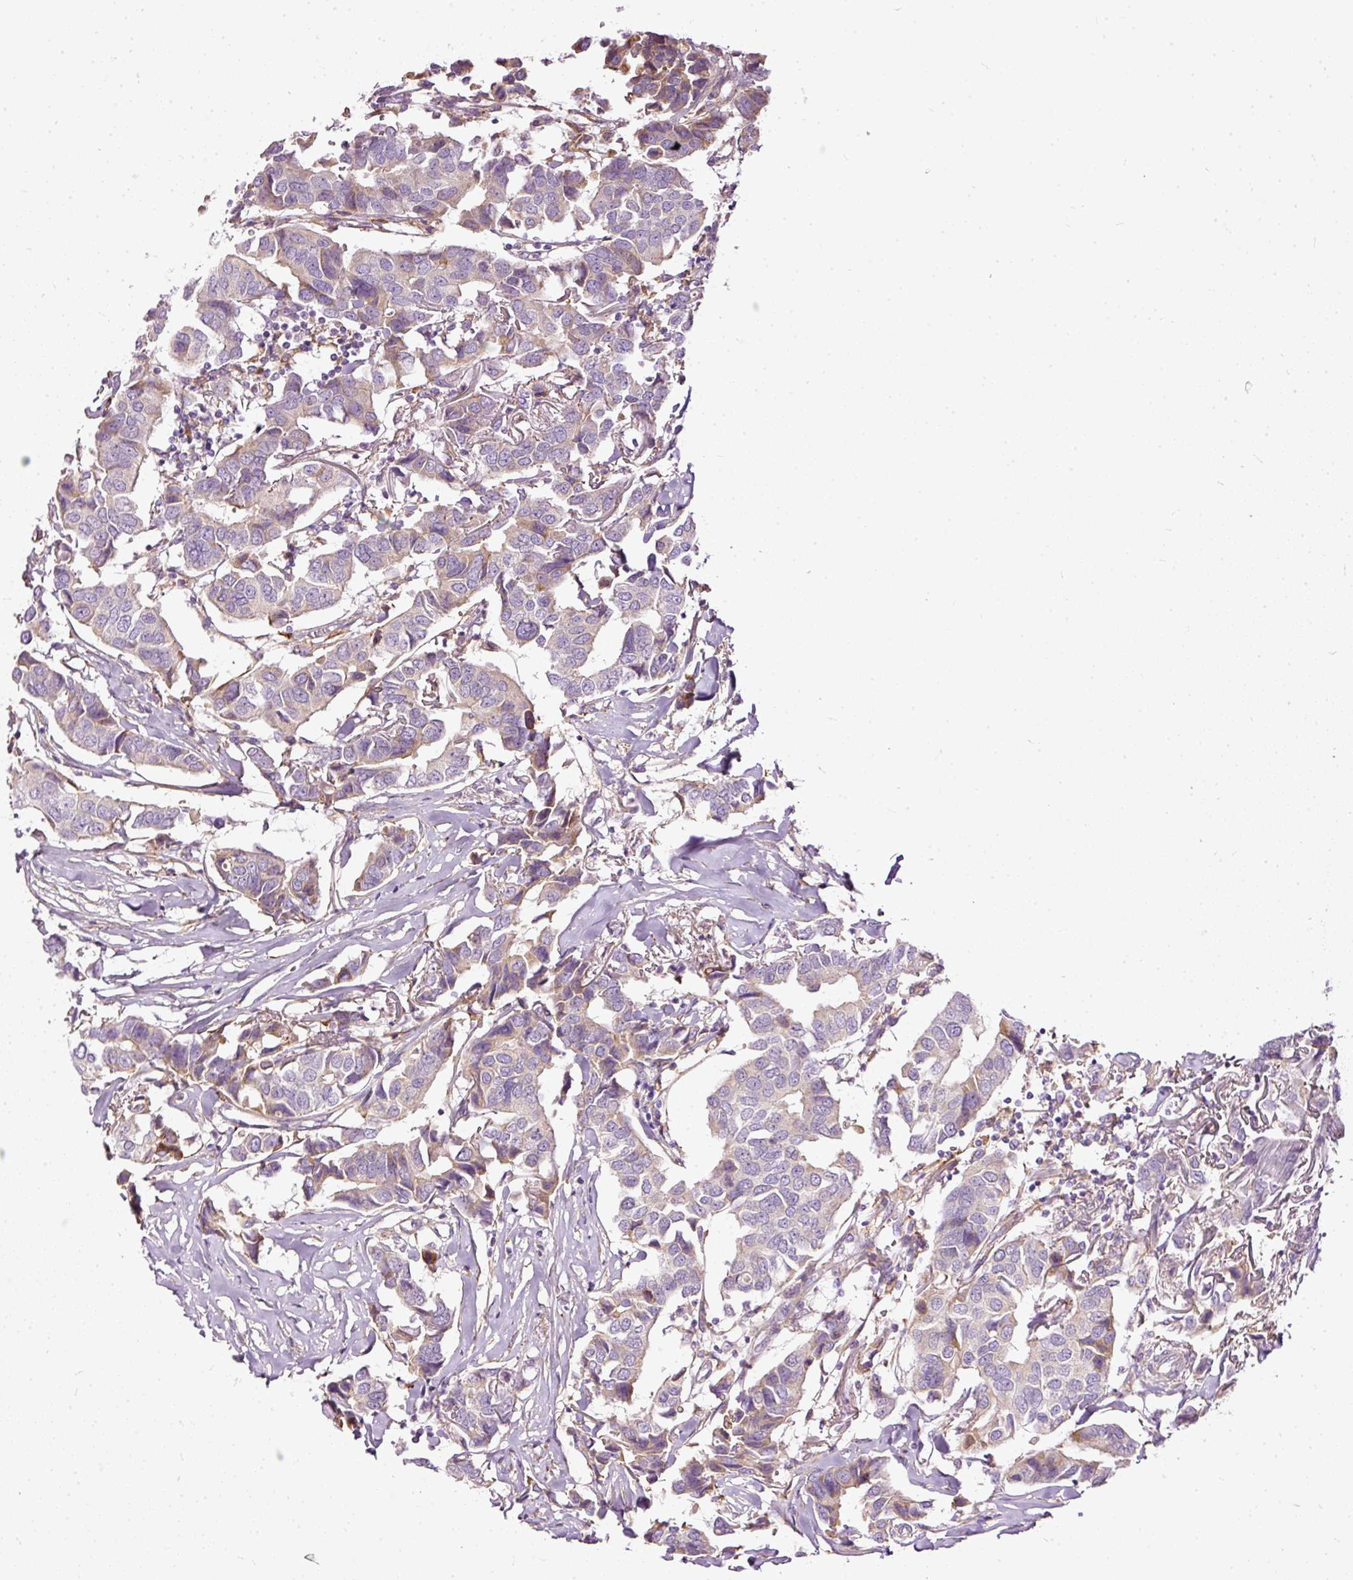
{"staining": {"intensity": "negative", "quantity": "none", "location": "none"}, "tissue": "breast cancer", "cell_type": "Tumor cells", "image_type": "cancer", "snomed": [{"axis": "morphology", "description": "Duct carcinoma"}, {"axis": "topography", "description": "Breast"}], "caption": "Tumor cells are negative for protein expression in human infiltrating ductal carcinoma (breast). (Stains: DAB (3,3'-diaminobenzidine) immunohistochemistry (IHC) with hematoxylin counter stain, Microscopy: brightfield microscopy at high magnification).", "gene": "PAQR9", "patient": {"sex": "female", "age": 80}}